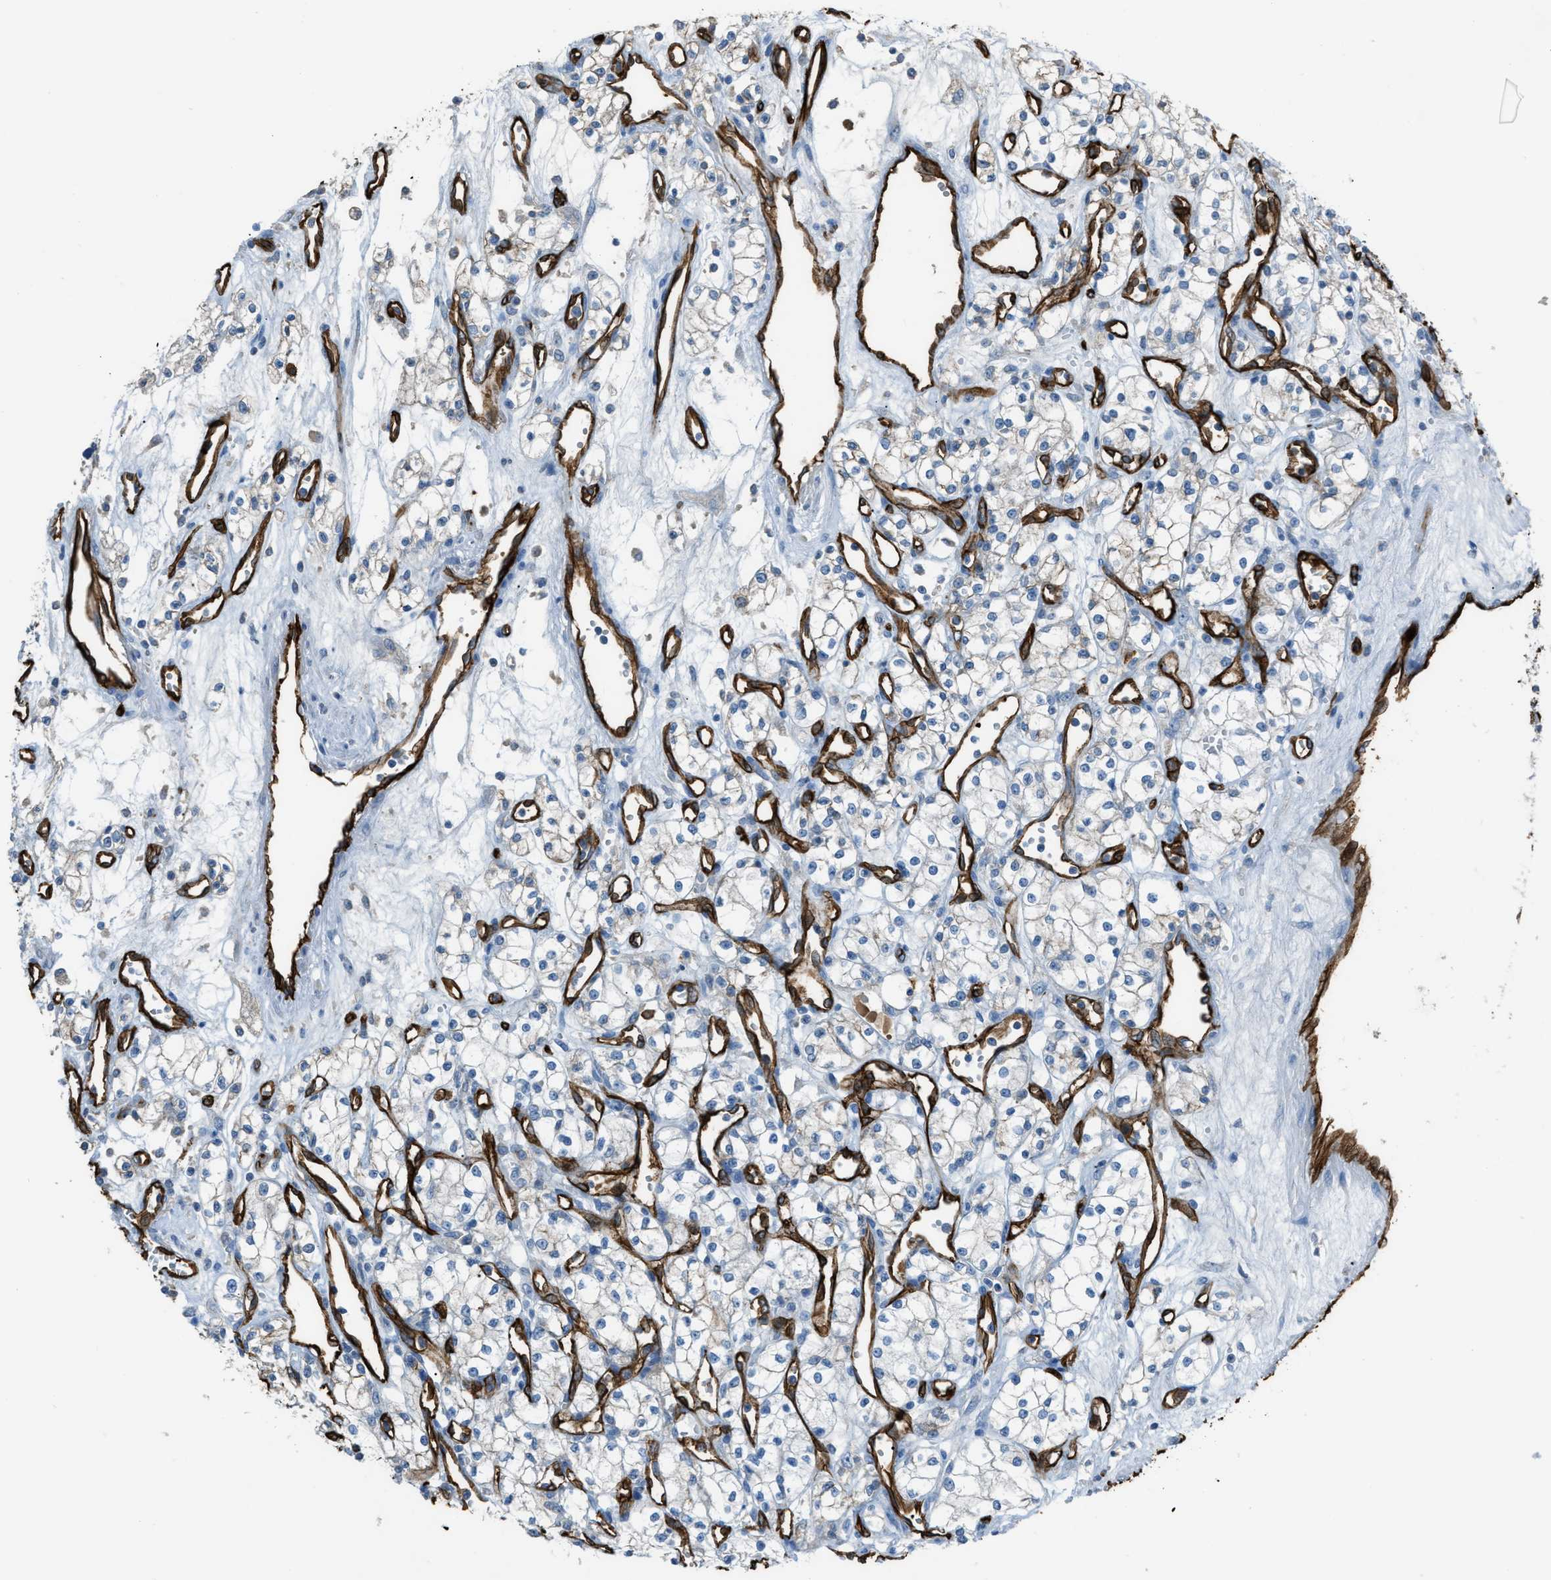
{"staining": {"intensity": "negative", "quantity": "none", "location": "none"}, "tissue": "renal cancer", "cell_type": "Tumor cells", "image_type": "cancer", "snomed": [{"axis": "morphology", "description": "Adenocarcinoma, NOS"}, {"axis": "topography", "description": "Kidney"}], "caption": "This is an immunohistochemistry (IHC) photomicrograph of renal cancer. There is no staining in tumor cells.", "gene": "SLC22A15", "patient": {"sex": "male", "age": 59}}